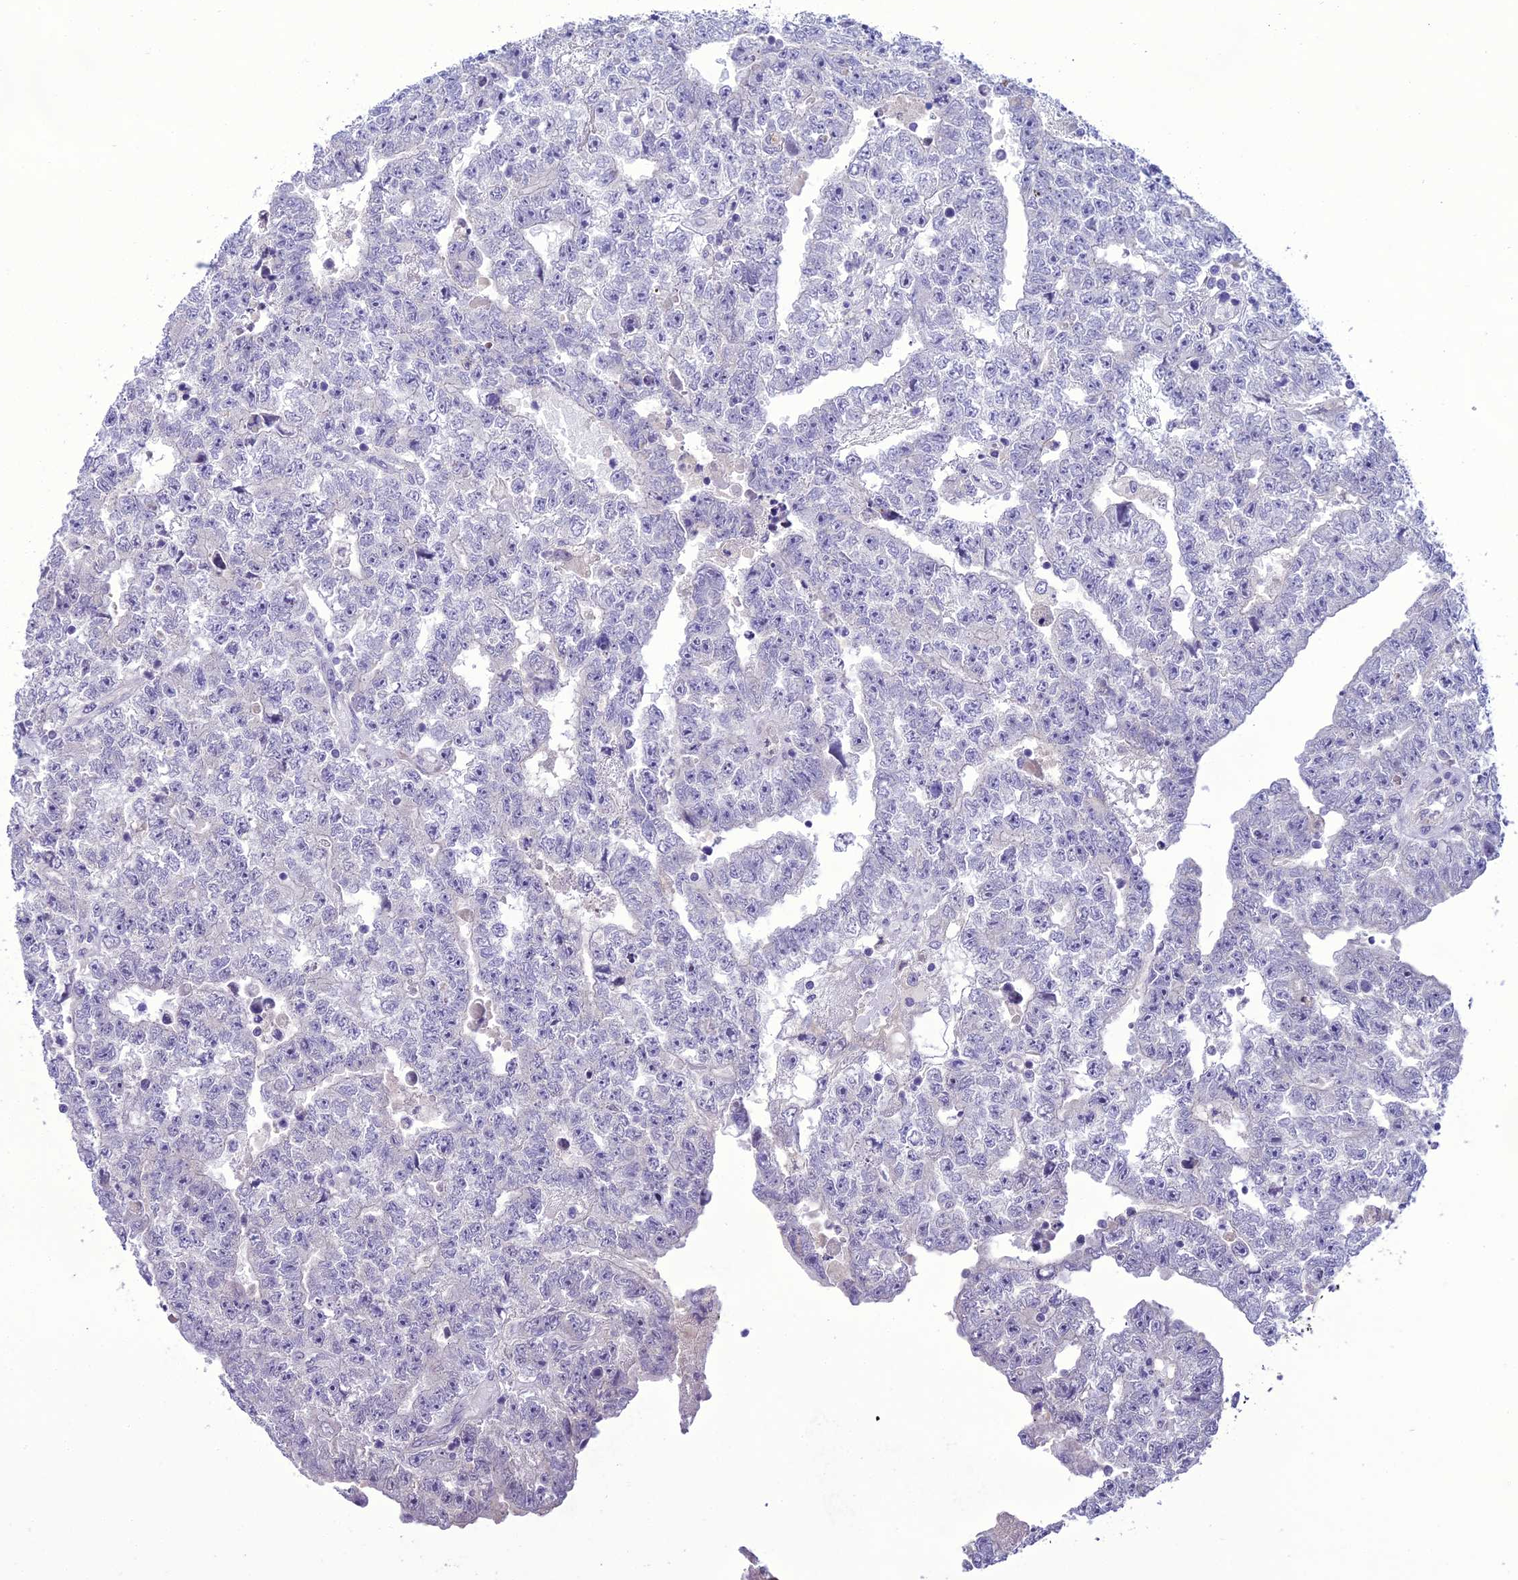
{"staining": {"intensity": "negative", "quantity": "none", "location": "none"}, "tissue": "testis cancer", "cell_type": "Tumor cells", "image_type": "cancer", "snomed": [{"axis": "morphology", "description": "Carcinoma, Embryonal, NOS"}, {"axis": "topography", "description": "Testis"}], "caption": "The photomicrograph reveals no significant expression in tumor cells of testis cancer.", "gene": "SCRT1", "patient": {"sex": "male", "age": 25}}